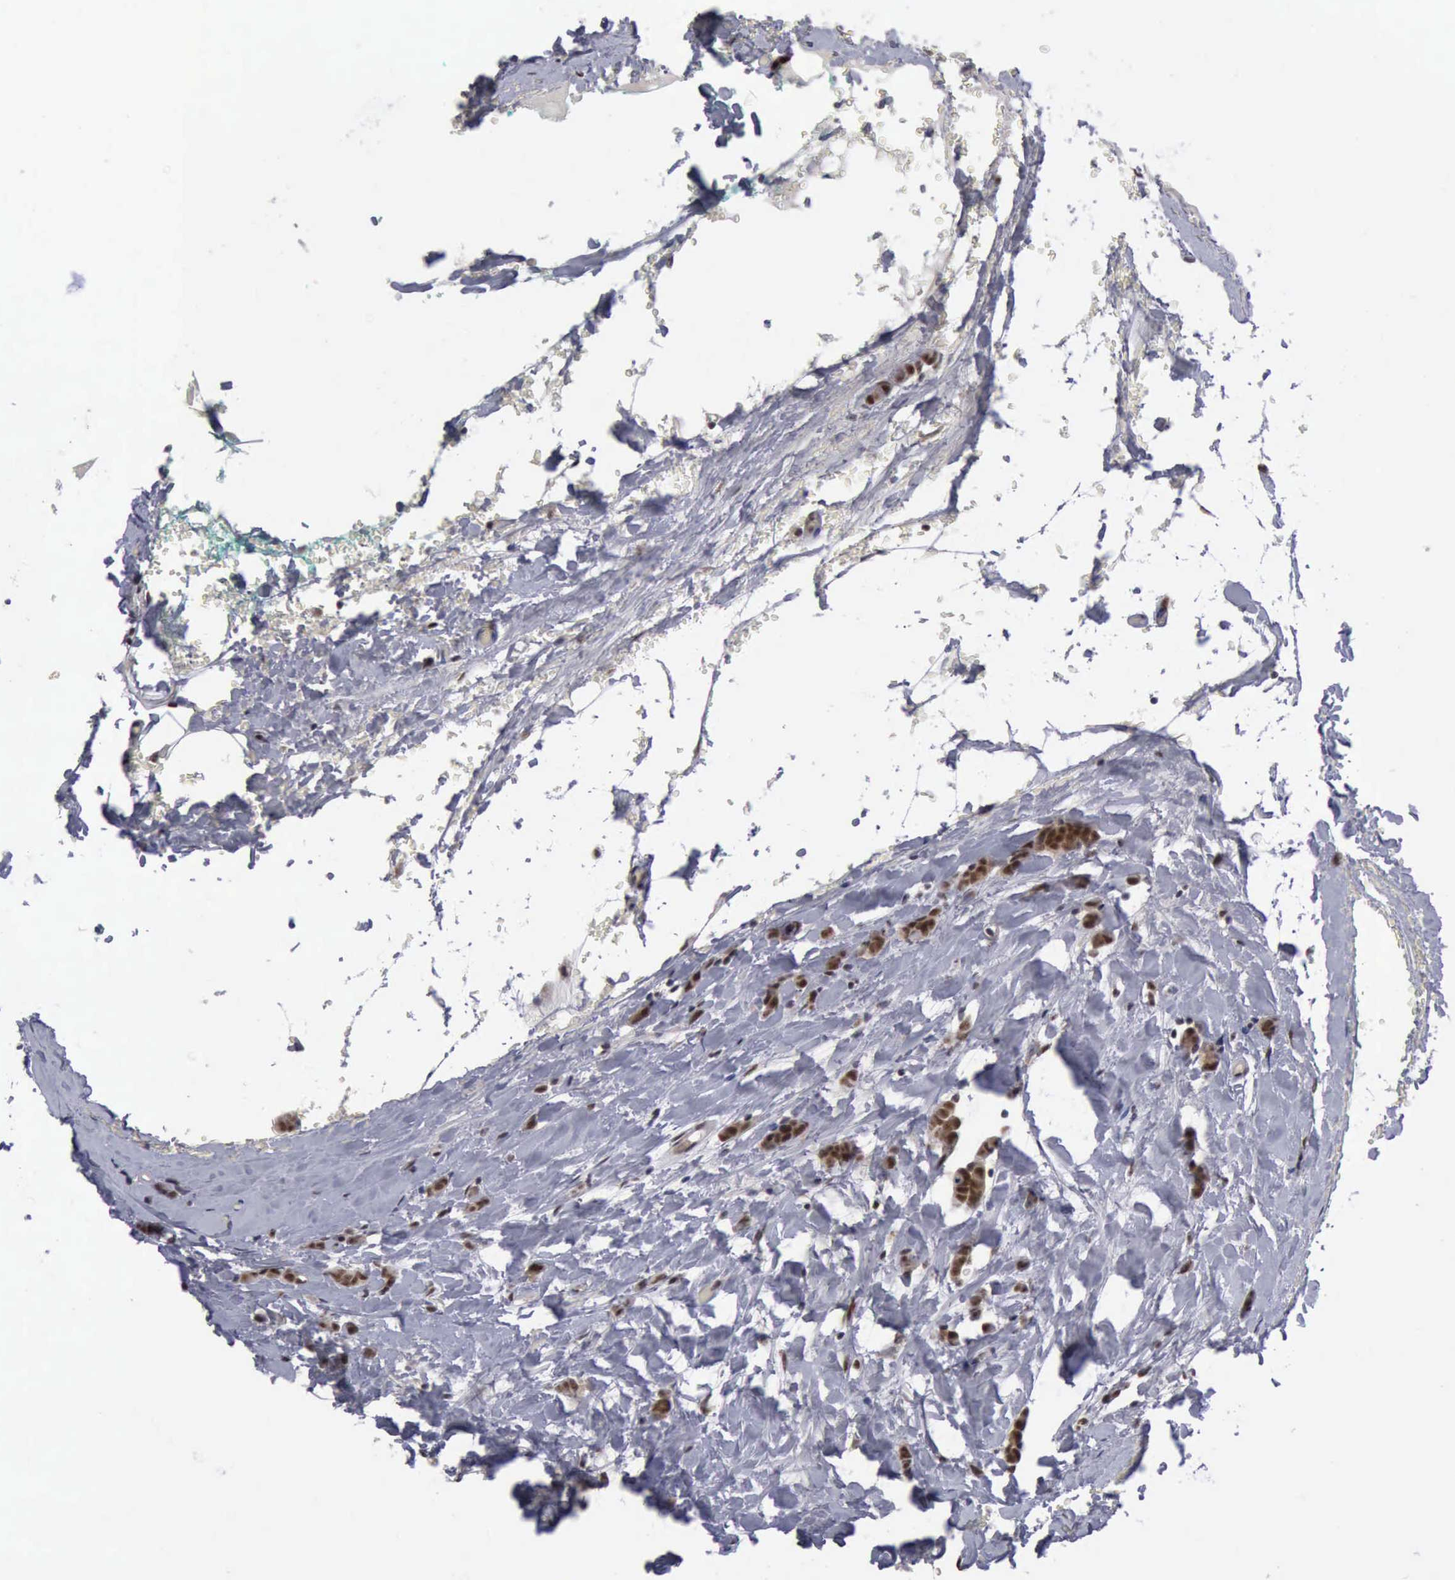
{"staining": {"intensity": "moderate", "quantity": ">75%", "location": "cytoplasmic/membranous,nuclear"}, "tissue": "breast cancer", "cell_type": "Tumor cells", "image_type": "cancer", "snomed": [{"axis": "morphology", "description": "Lobular carcinoma"}, {"axis": "topography", "description": "Breast"}], "caption": "The histopathology image shows staining of breast cancer (lobular carcinoma), revealing moderate cytoplasmic/membranous and nuclear protein expression (brown color) within tumor cells.", "gene": "ATM", "patient": {"sex": "female", "age": 60}}